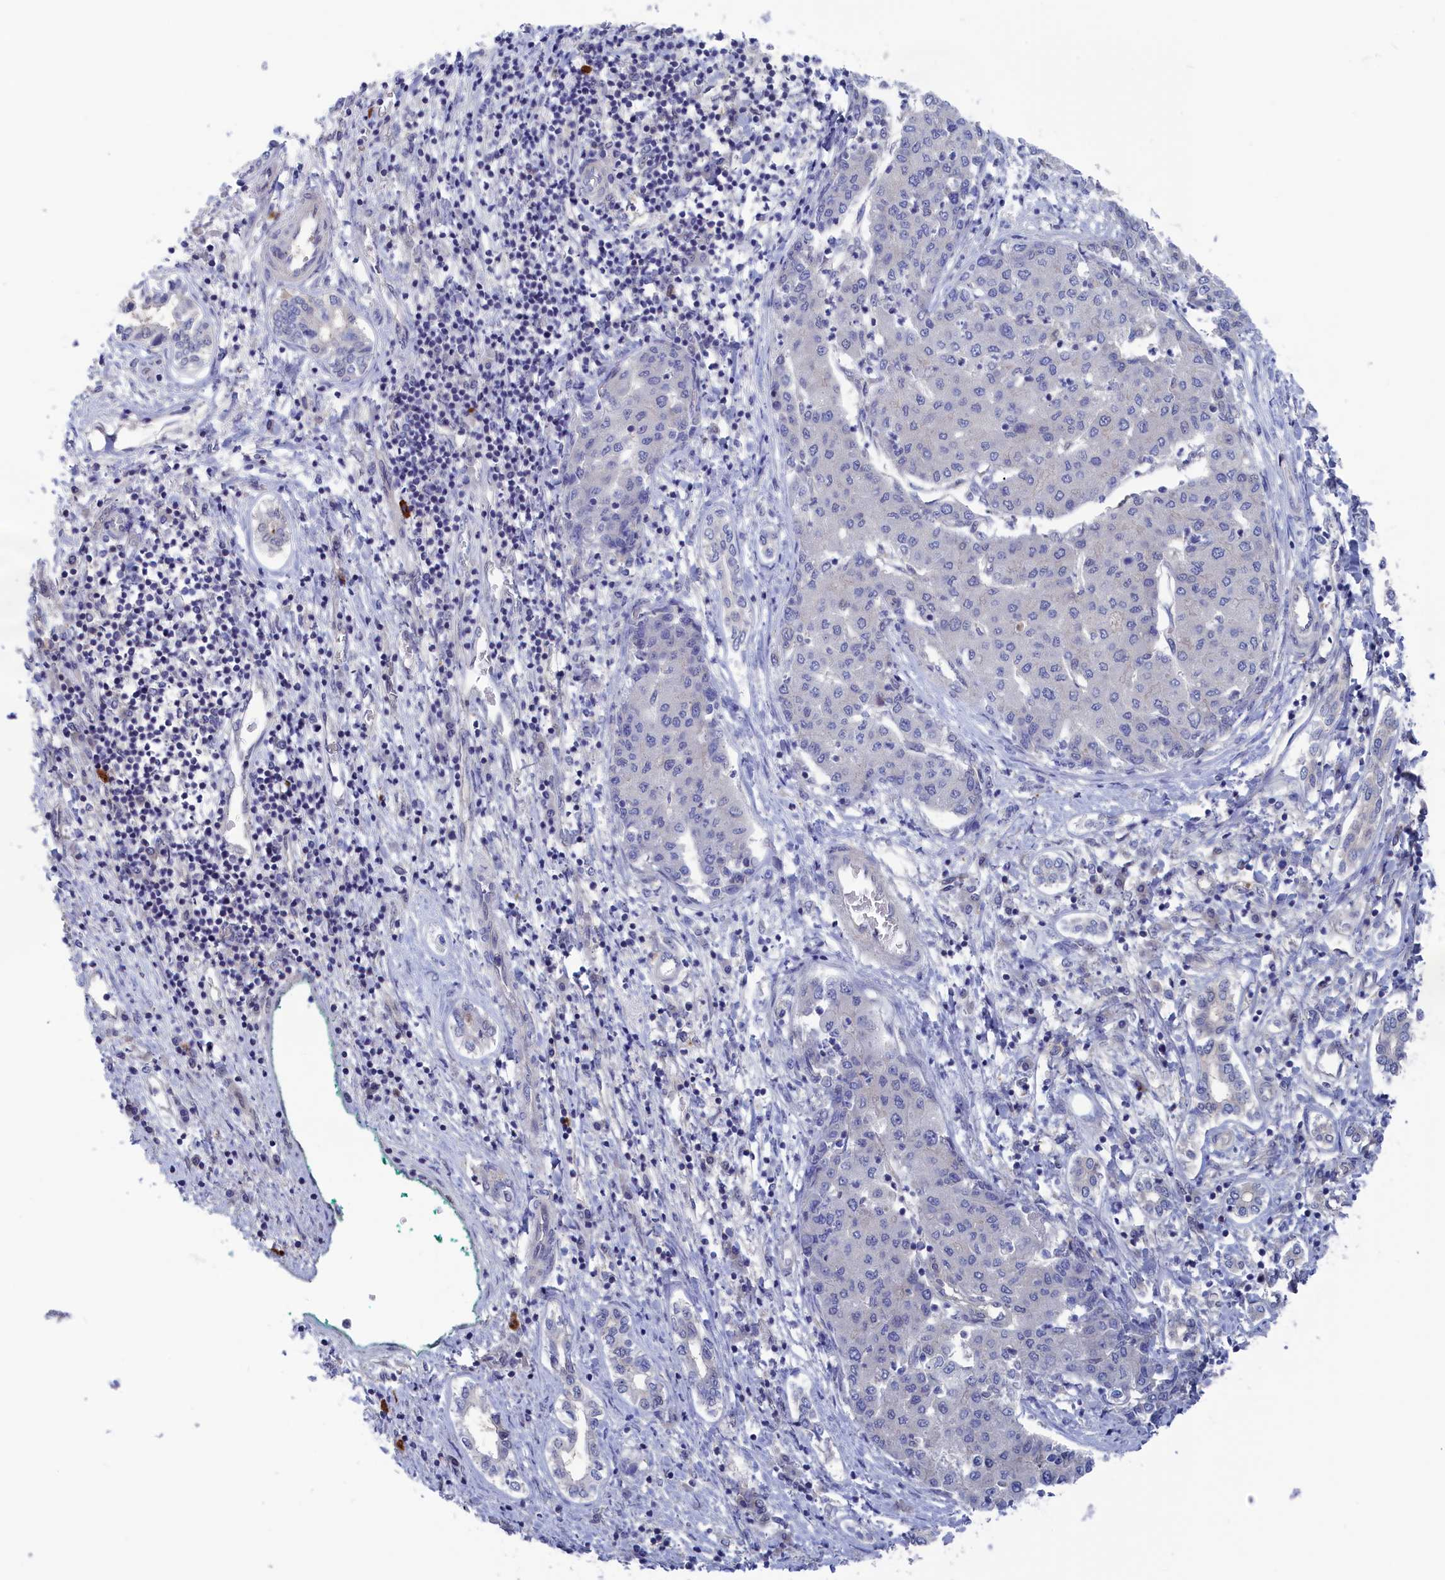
{"staining": {"intensity": "negative", "quantity": "none", "location": "none"}, "tissue": "liver cancer", "cell_type": "Tumor cells", "image_type": "cancer", "snomed": [{"axis": "morphology", "description": "Carcinoma, Hepatocellular, NOS"}, {"axis": "topography", "description": "Liver"}], "caption": "High magnification brightfield microscopy of hepatocellular carcinoma (liver) stained with DAB (brown) and counterstained with hematoxylin (blue): tumor cells show no significant staining.", "gene": "NUTF2", "patient": {"sex": "male", "age": 65}}